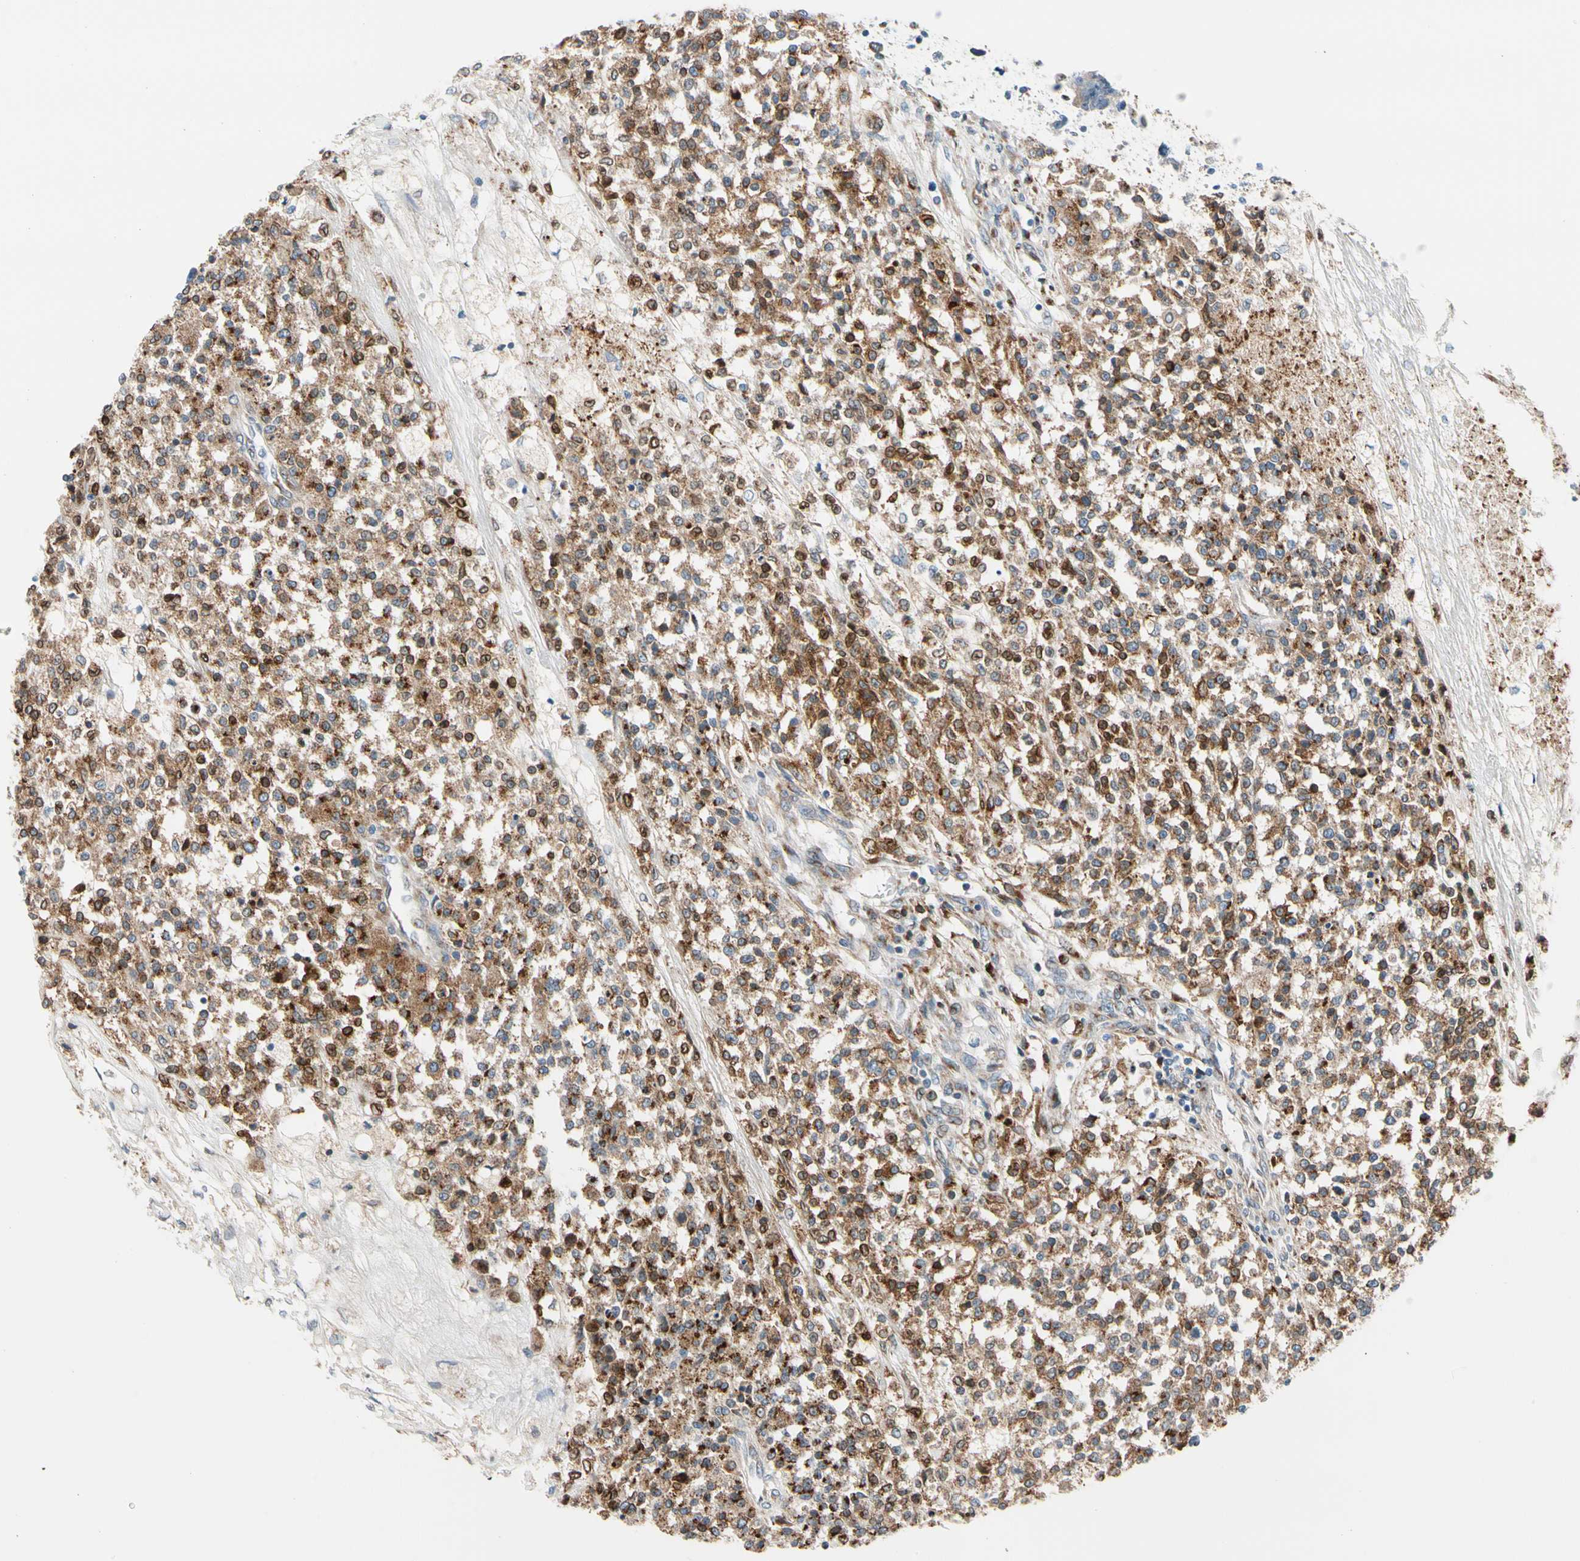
{"staining": {"intensity": "strong", "quantity": ">75%", "location": "cytoplasmic/membranous"}, "tissue": "testis cancer", "cell_type": "Tumor cells", "image_type": "cancer", "snomed": [{"axis": "morphology", "description": "Seminoma, NOS"}, {"axis": "topography", "description": "Testis"}], "caption": "Immunohistochemical staining of human testis cancer shows high levels of strong cytoplasmic/membranous positivity in approximately >75% of tumor cells. (DAB (3,3'-diaminobenzidine) = brown stain, brightfield microscopy at high magnification).", "gene": "NUCB1", "patient": {"sex": "male", "age": 59}}